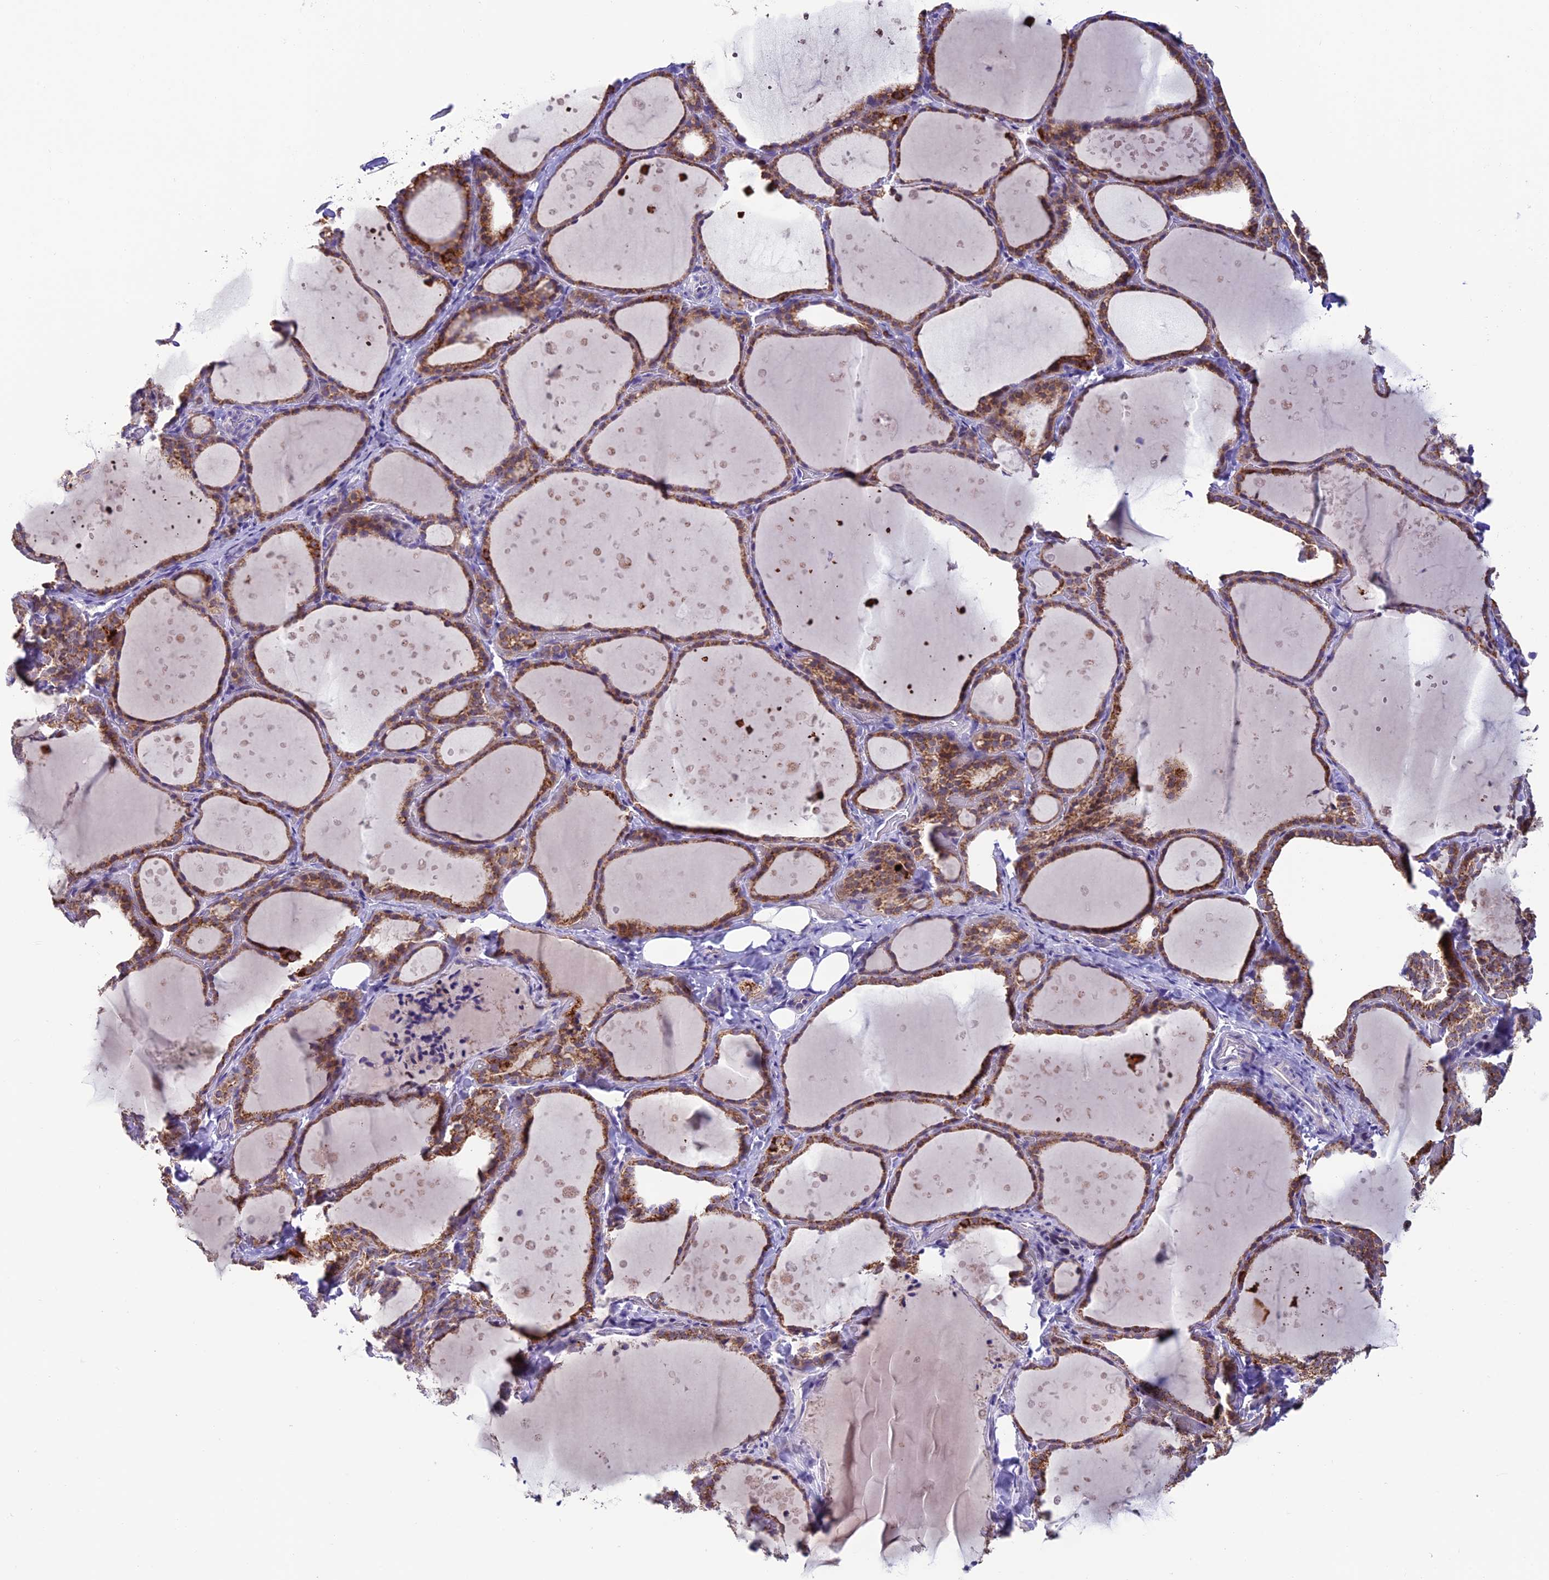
{"staining": {"intensity": "moderate", "quantity": ">75%", "location": "cytoplasmic/membranous"}, "tissue": "thyroid gland", "cell_type": "Glandular cells", "image_type": "normal", "snomed": [{"axis": "morphology", "description": "Normal tissue, NOS"}, {"axis": "topography", "description": "Thyroid gland"}], "caption": "Thyroid gland stained with a brown dye displays moderate cytoplasmic/membranous positive positivity in approximately >75% of glandular cells.", "gene": "SLC10A1", "patient": {"sex": "female", "age": 44}}